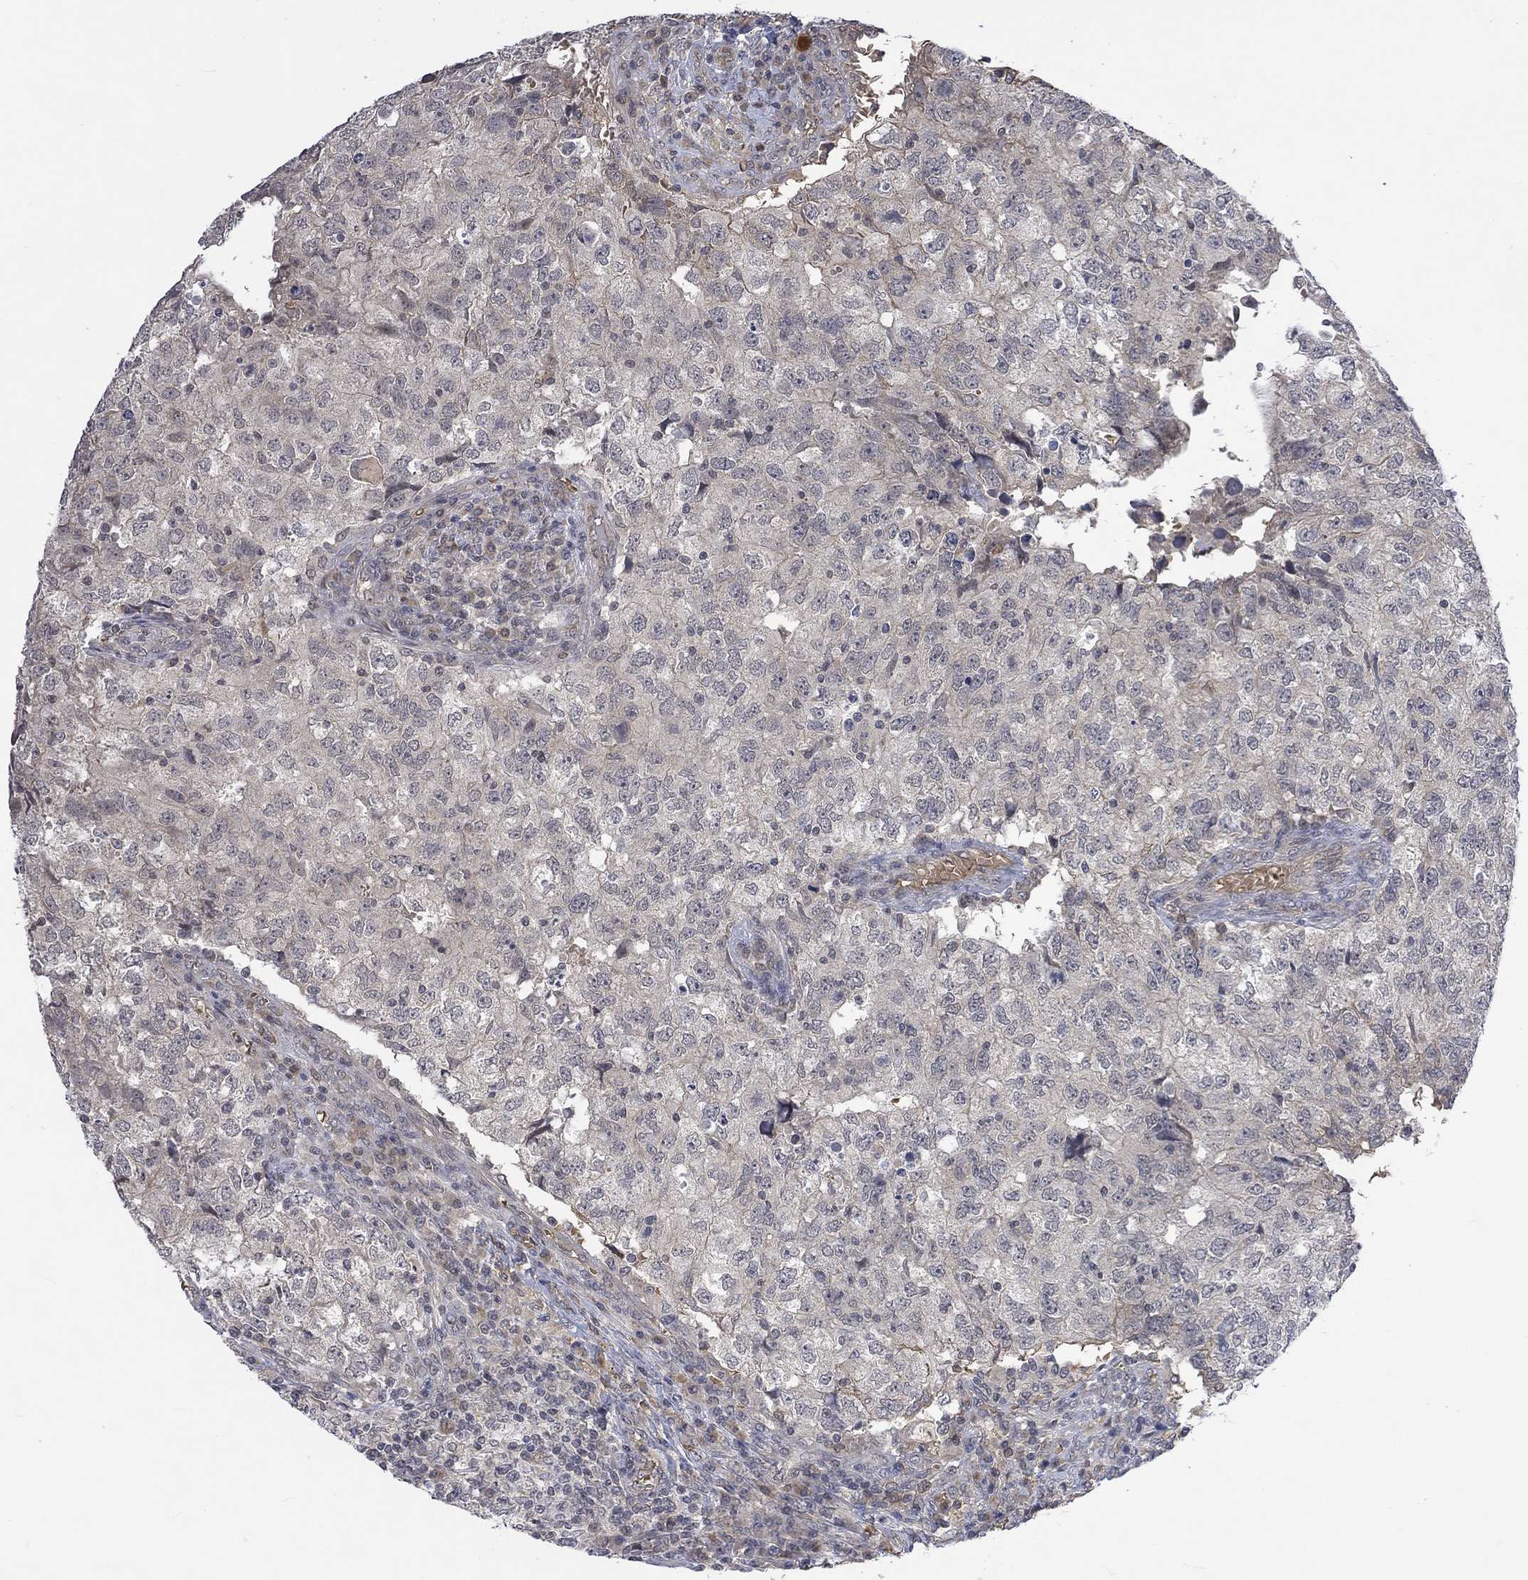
{"staining": {"intensity": "weak", "quantity": "<25%", "location": "cytoplasmic/membranous"}, "tissue": "breast cancer", "cell_type": "Tumor cells", "image_type": "cancer", "snomed": [{"axis": "morphology", "description": "Duct carcinoma"}, {"axis": "topography", "description": "Breast"}], "caption": "Immunohistochemical staining of breast cancer (invasive ductal carcinoma) shows no significant expression in tumor cells. (DAB immunohistochemistry with hematoxylin counter stain).", "gene": "GRIN2D", "patient": {"sex": "female", "age": 30}}